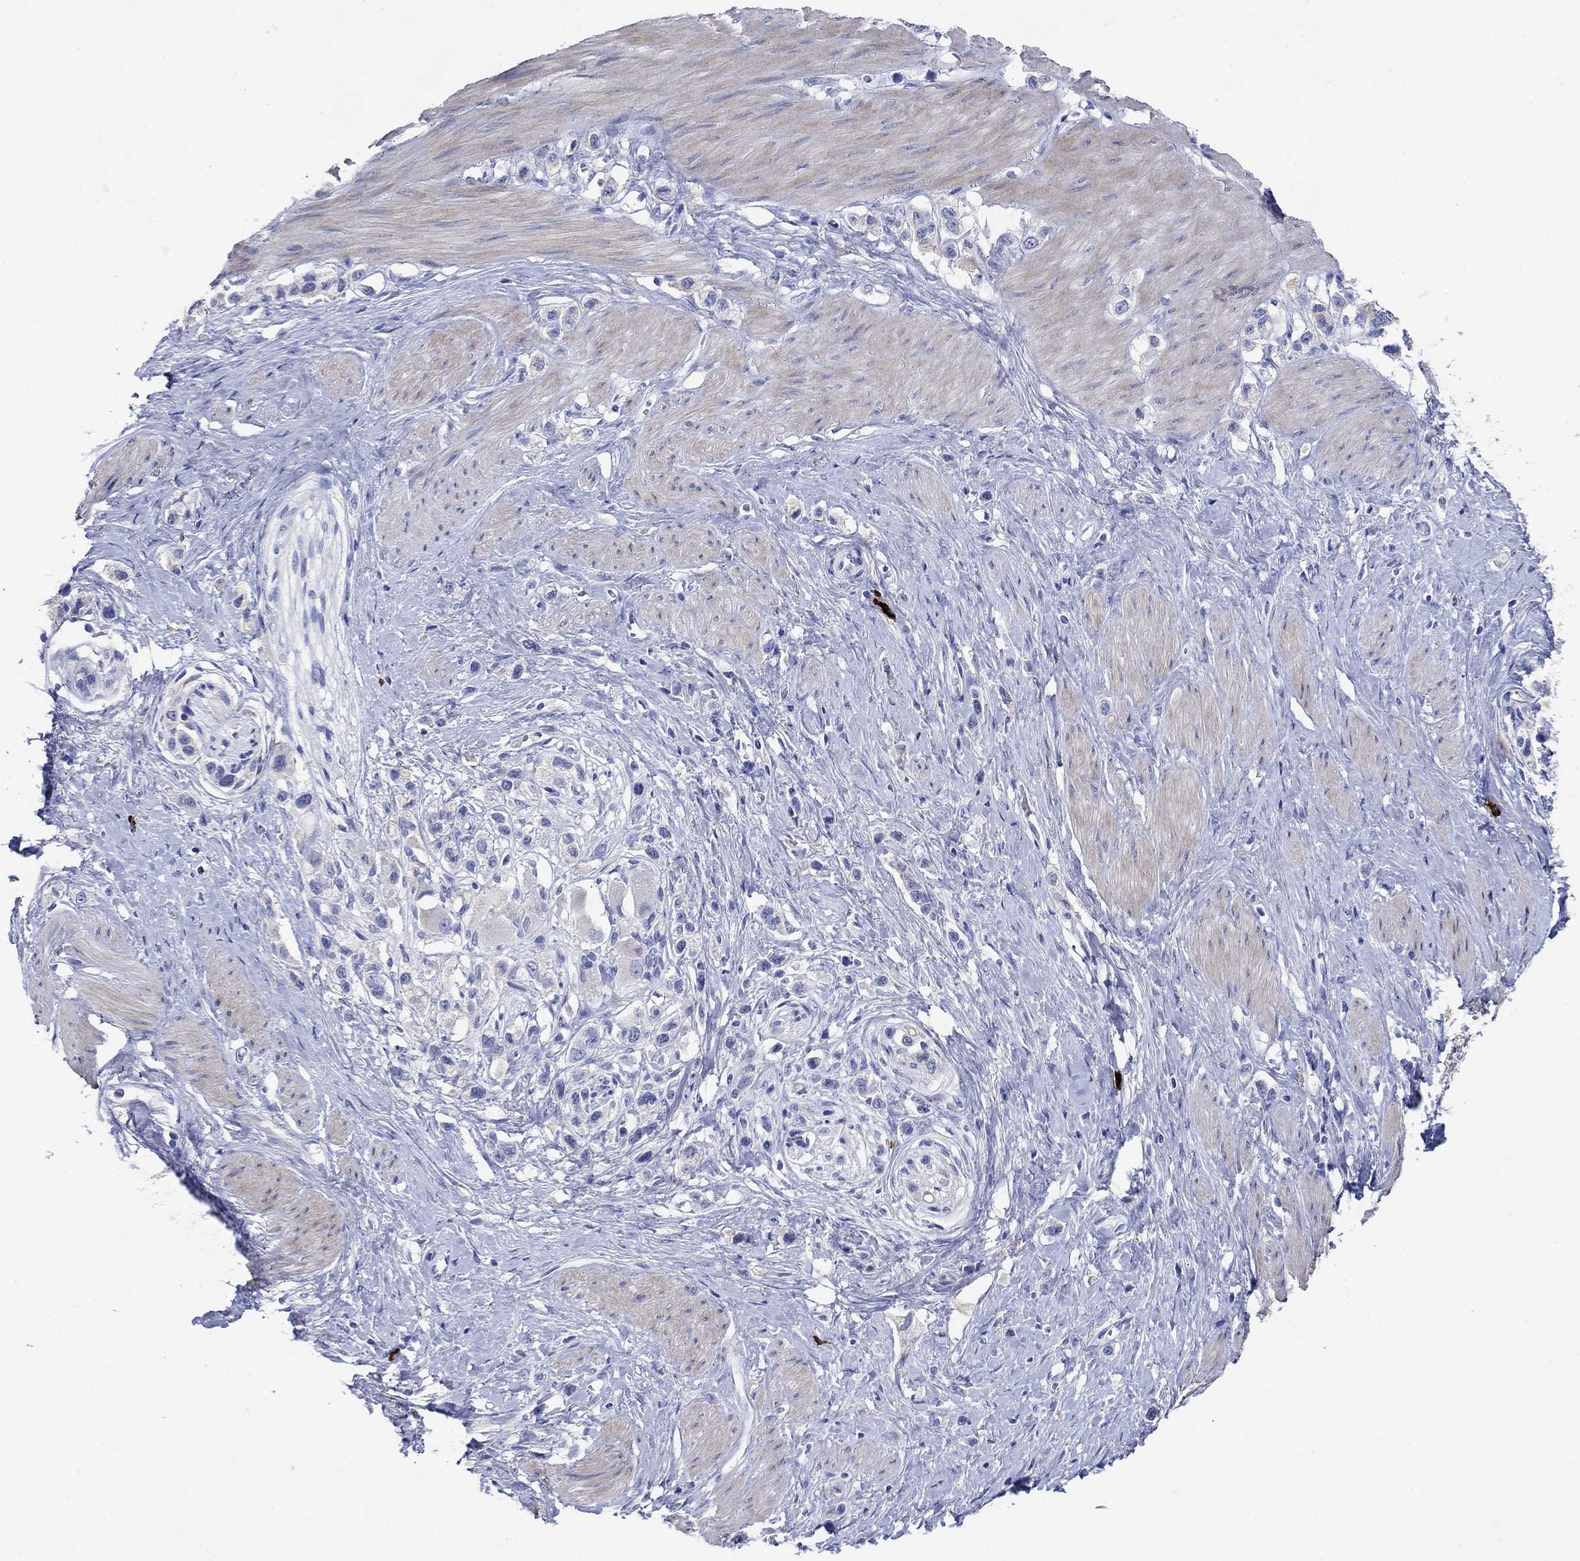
{"staining": {"intensity": "negative", "quantity": "none", "location": "none"}, "tissue": "stomach cancer", "cell_type": "Tumor cells", "image_type": "cancer", "snomed": [{"axis": "morphology", "description": "Normal tissue, NOS"}, {"axis": "morphology", "description": "Adenocarcinoma, NOS"}, {"axis": "morphology", "description": "Adenocarcinoma, High grade"}, {"axis": "topography", "description": "Stomach, upper"}, {"axis": "topography", "description": "Stomach"}], "caption": "High power microscopy micrograph of an immunohistochemistry (IHC) photomicrograph of stomach high-grade adenocarcinoma, revealing no significant positivity in tumor cells.", "gene": "P2RY6", "patient": {"sex": "female", "age": 65}}